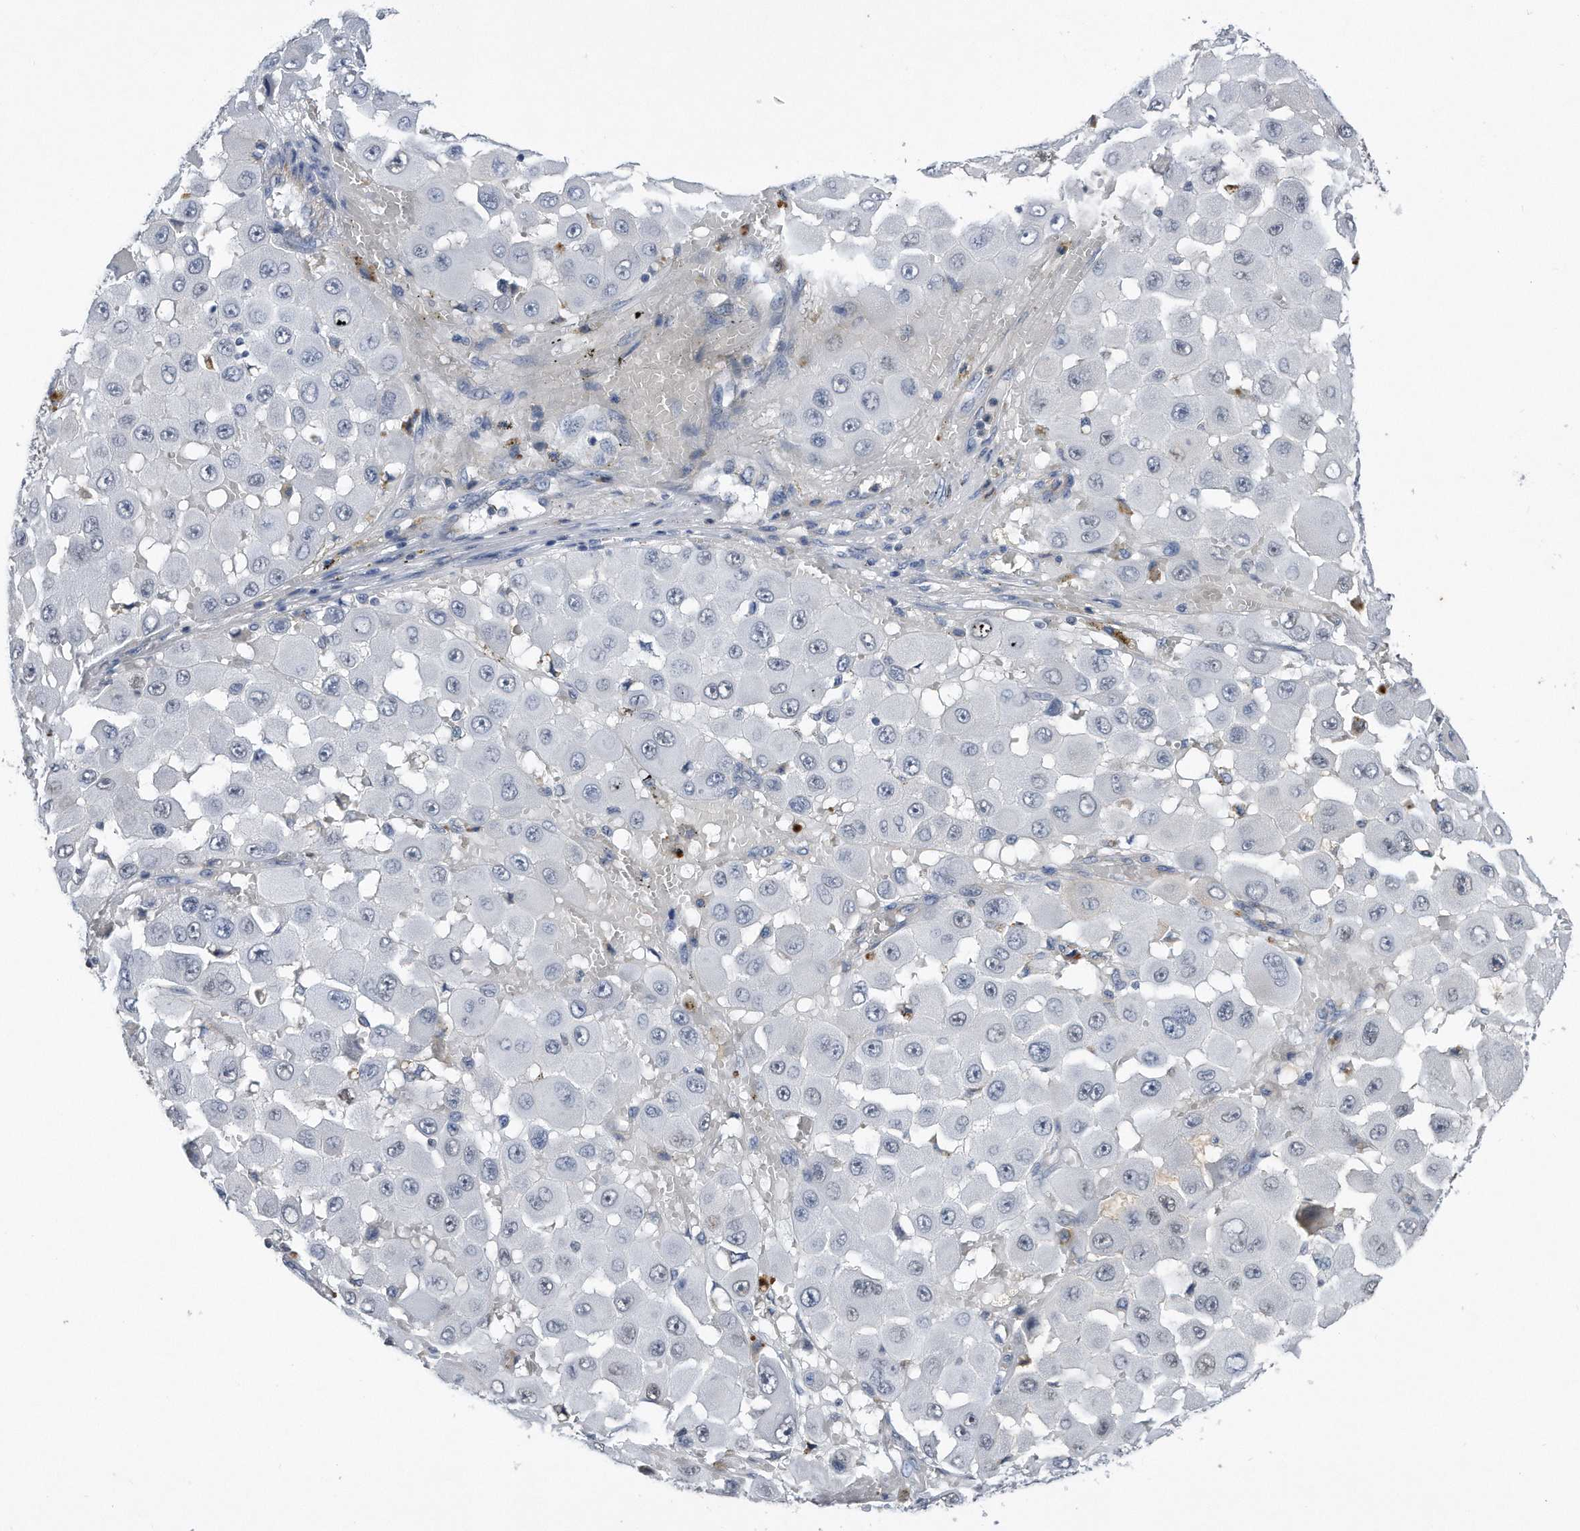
{"staining": {"intensity": "weak", "quantity": "25%-75%", "location": "nuclear"}, "tissue": "melanoma", "cell_type": "Tumor cells", "image_type": "cancer", "snomed": [{"axis": "morphology", "description": "Malignant melanoma, NOS"}, {"axis": "topography", "description": "Skin"}], "caption": "A brown stain labels weak nuclear staining of a protein in human melanoma tumor cells. (IHC, brightfield microscopy, high magnification).", "gene": "TP53INP1", "patient": {"sex": "female", "age": 81}}